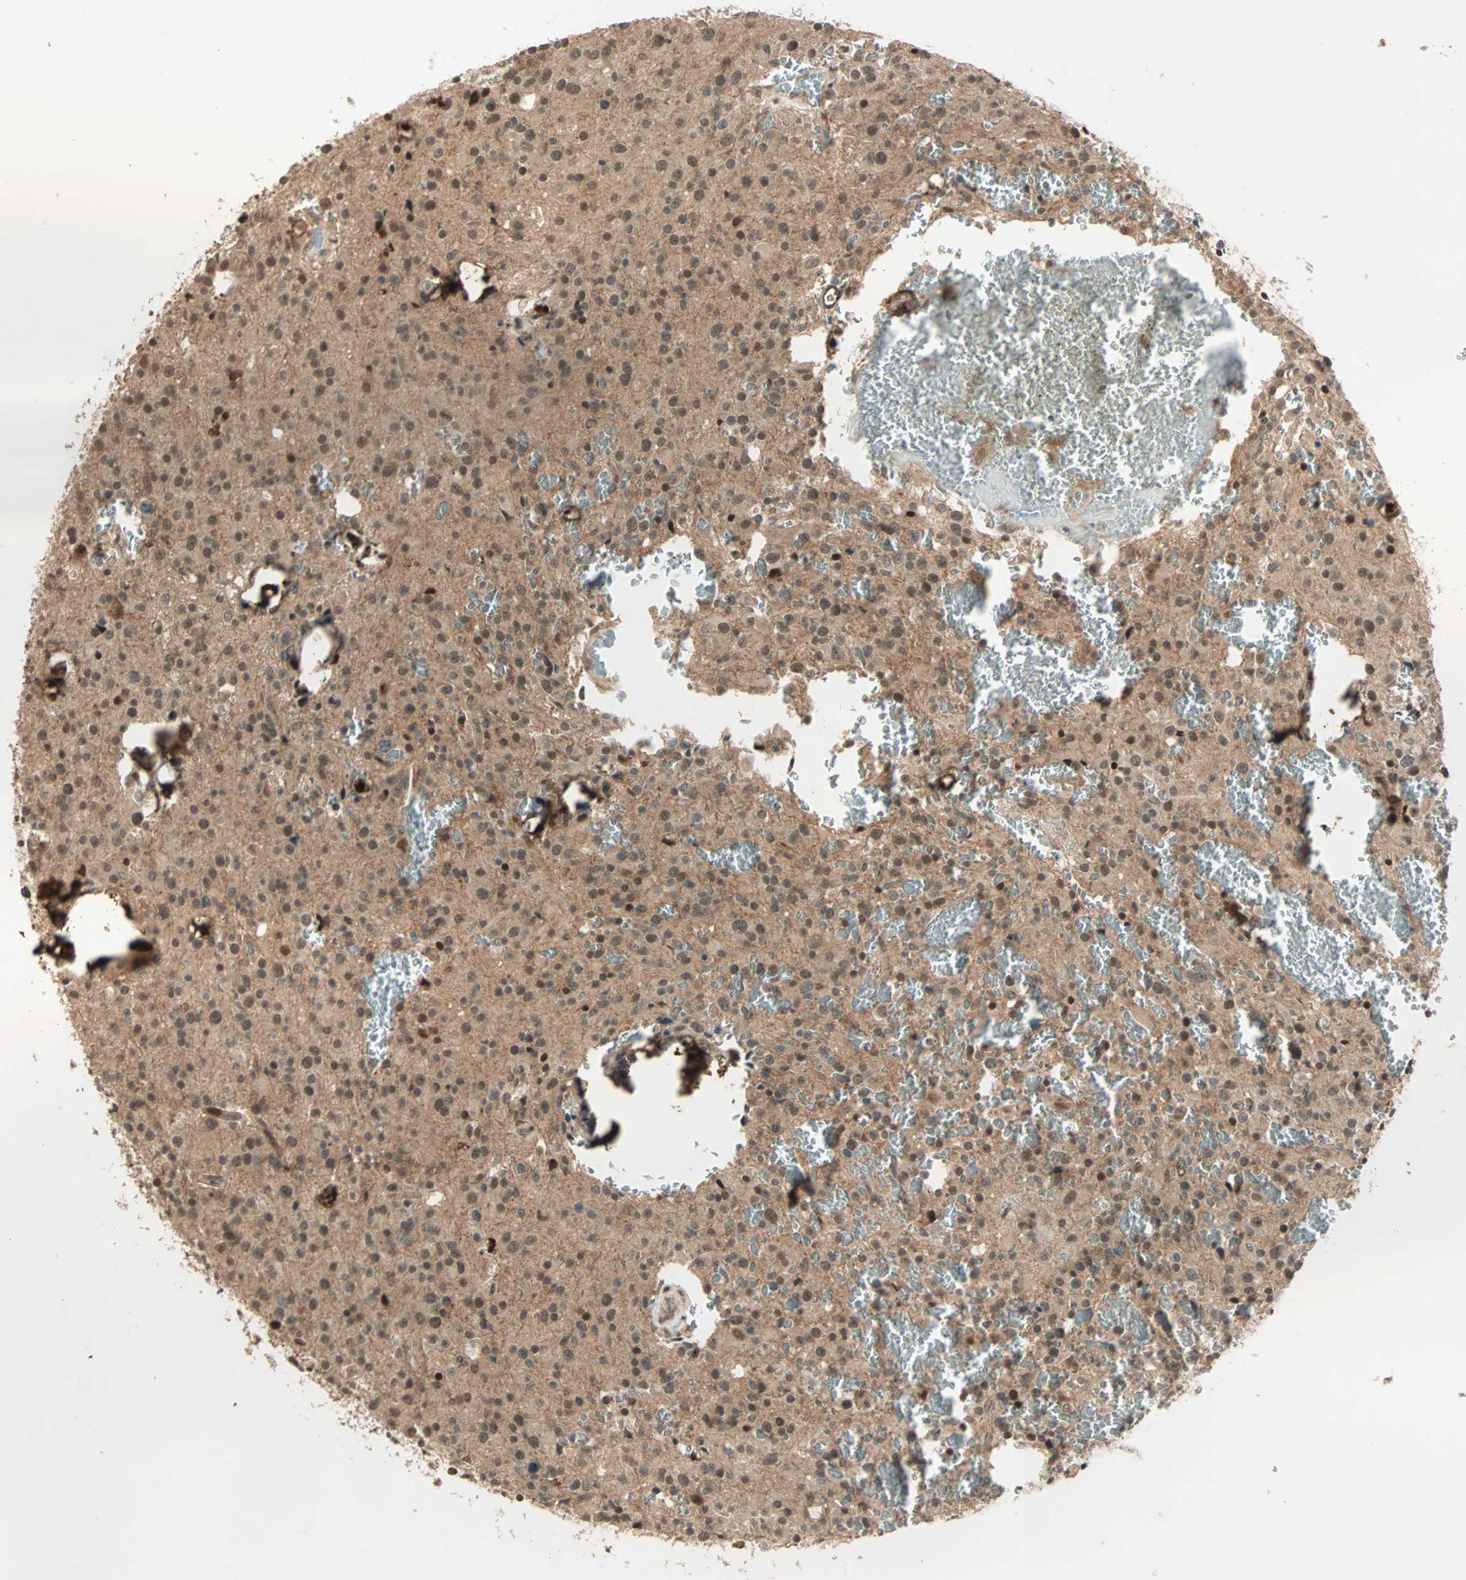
{"staining": {"intensity": "weak", "quantity": "<25%", "location": "nuclear"}, "tissue": "glioma", "cell_type": "Tumor cells", "image_type": "cancer", "snomed": [{"axis": "morphology", "description": "Glioma, malignant, Low grade"}, {"axis": "topography", "description": "Brain"}], "caption": "An IHC histopathology image of glioma is shown. There is no staining in tumor cells of glioma. (Brightfield microscopy of DAB (3,3'-diaminobenzidine) IHC at high magnification).", "gene": "ZNF701", "patient": {"sex": "male", "age": 58}}